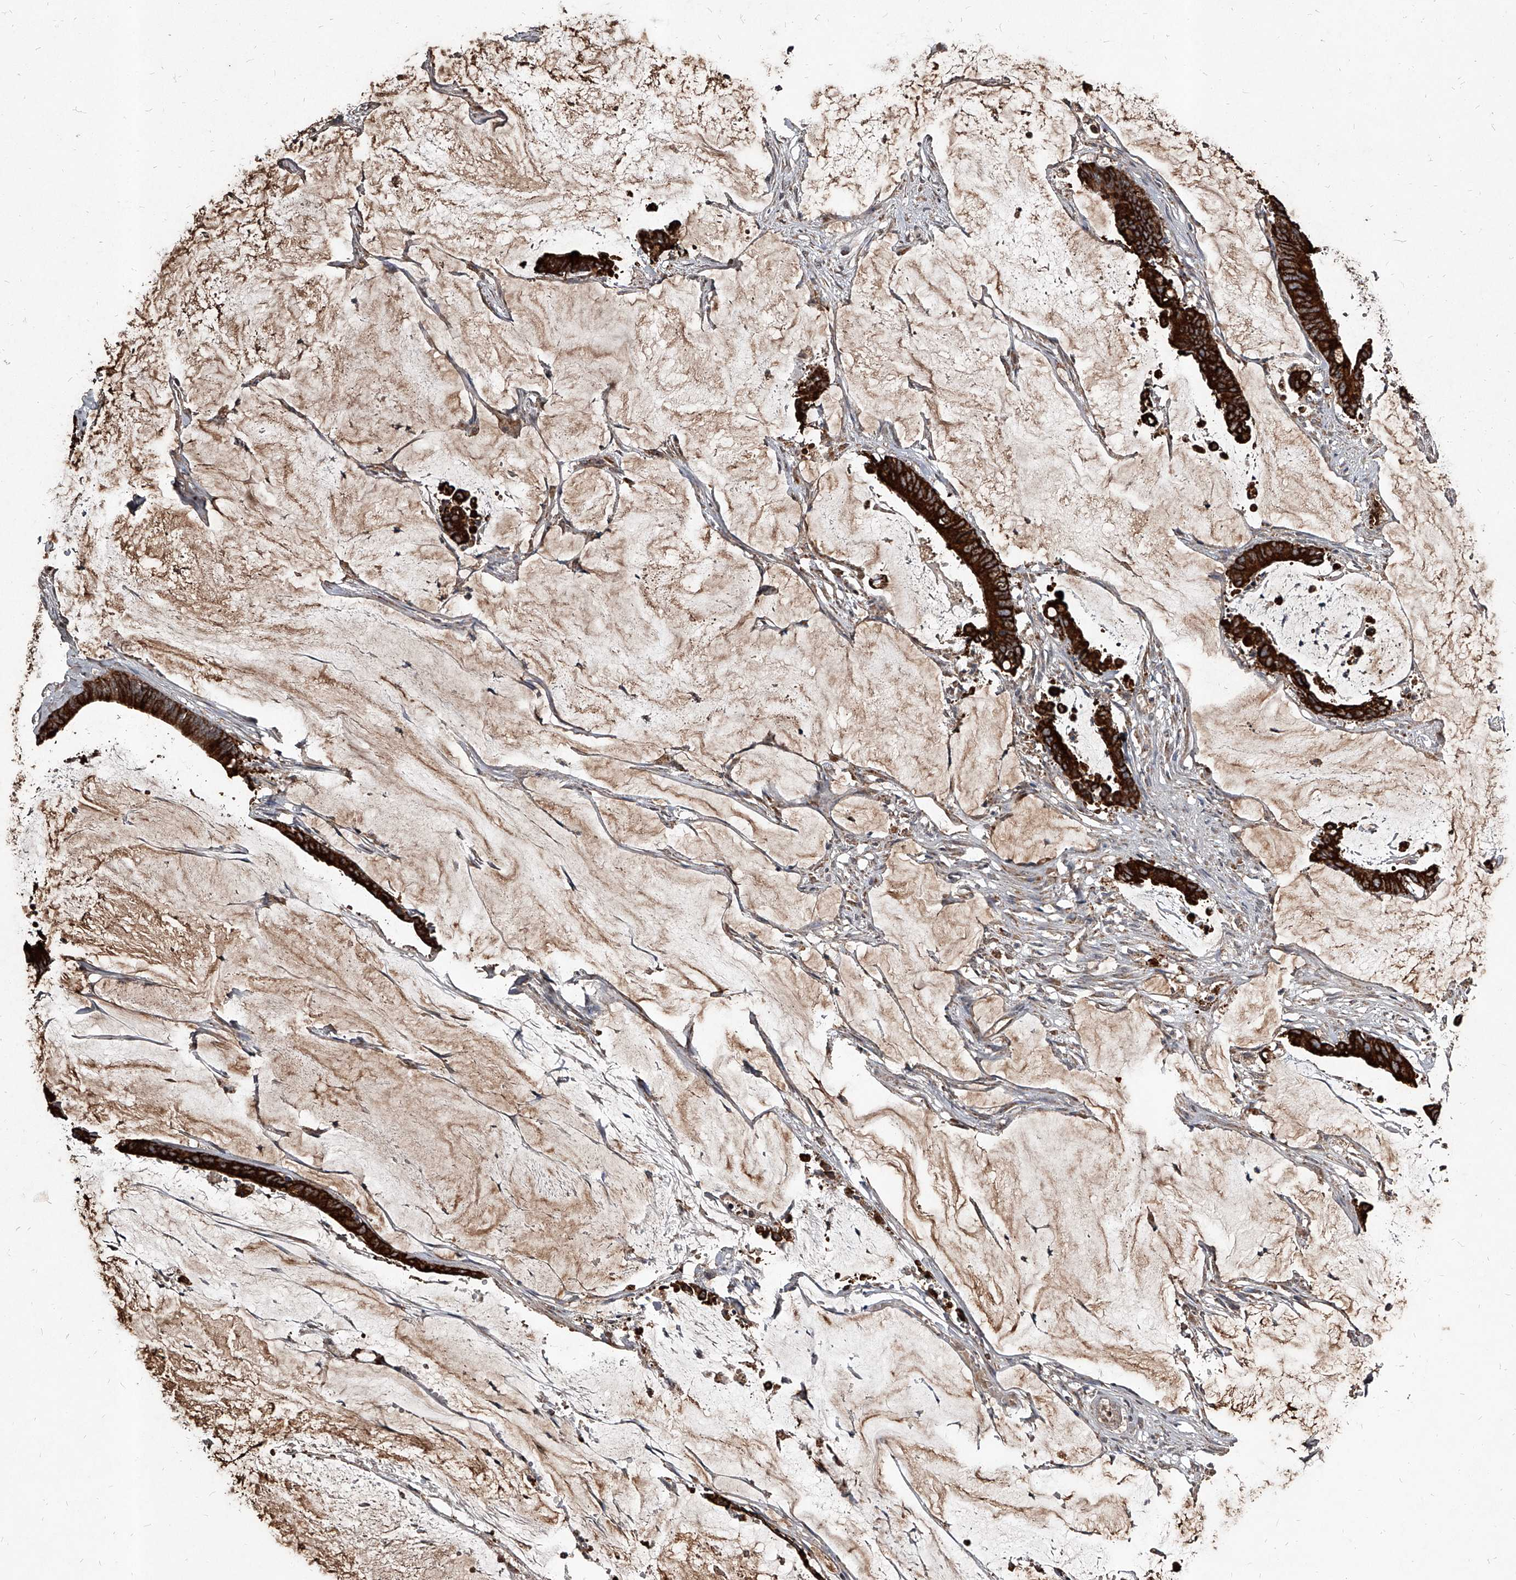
{"staining": {"intensity": "strong", "quantity": ">75%", "location": "cytoplasmic/membranous"}, "tissue": "colorectal cancer", "cell_type": "Tumor cells", "image_type": "cancer", "snomed": [{"axis": "morphology", "description": "Adenocarcinoma, NOS"}, {"axis": "topography", "description": "Rectum"}], "caption": "Colorectal cancer was stained to show a protein in brown. There is high levels of strong cytoplasmic/membranous expression in approximately >75% of tumor cells. (IHC, brightfield microscopy, high magnification).", "gene": "GPR183", "patient": {"sex": "female", "age": 66}}